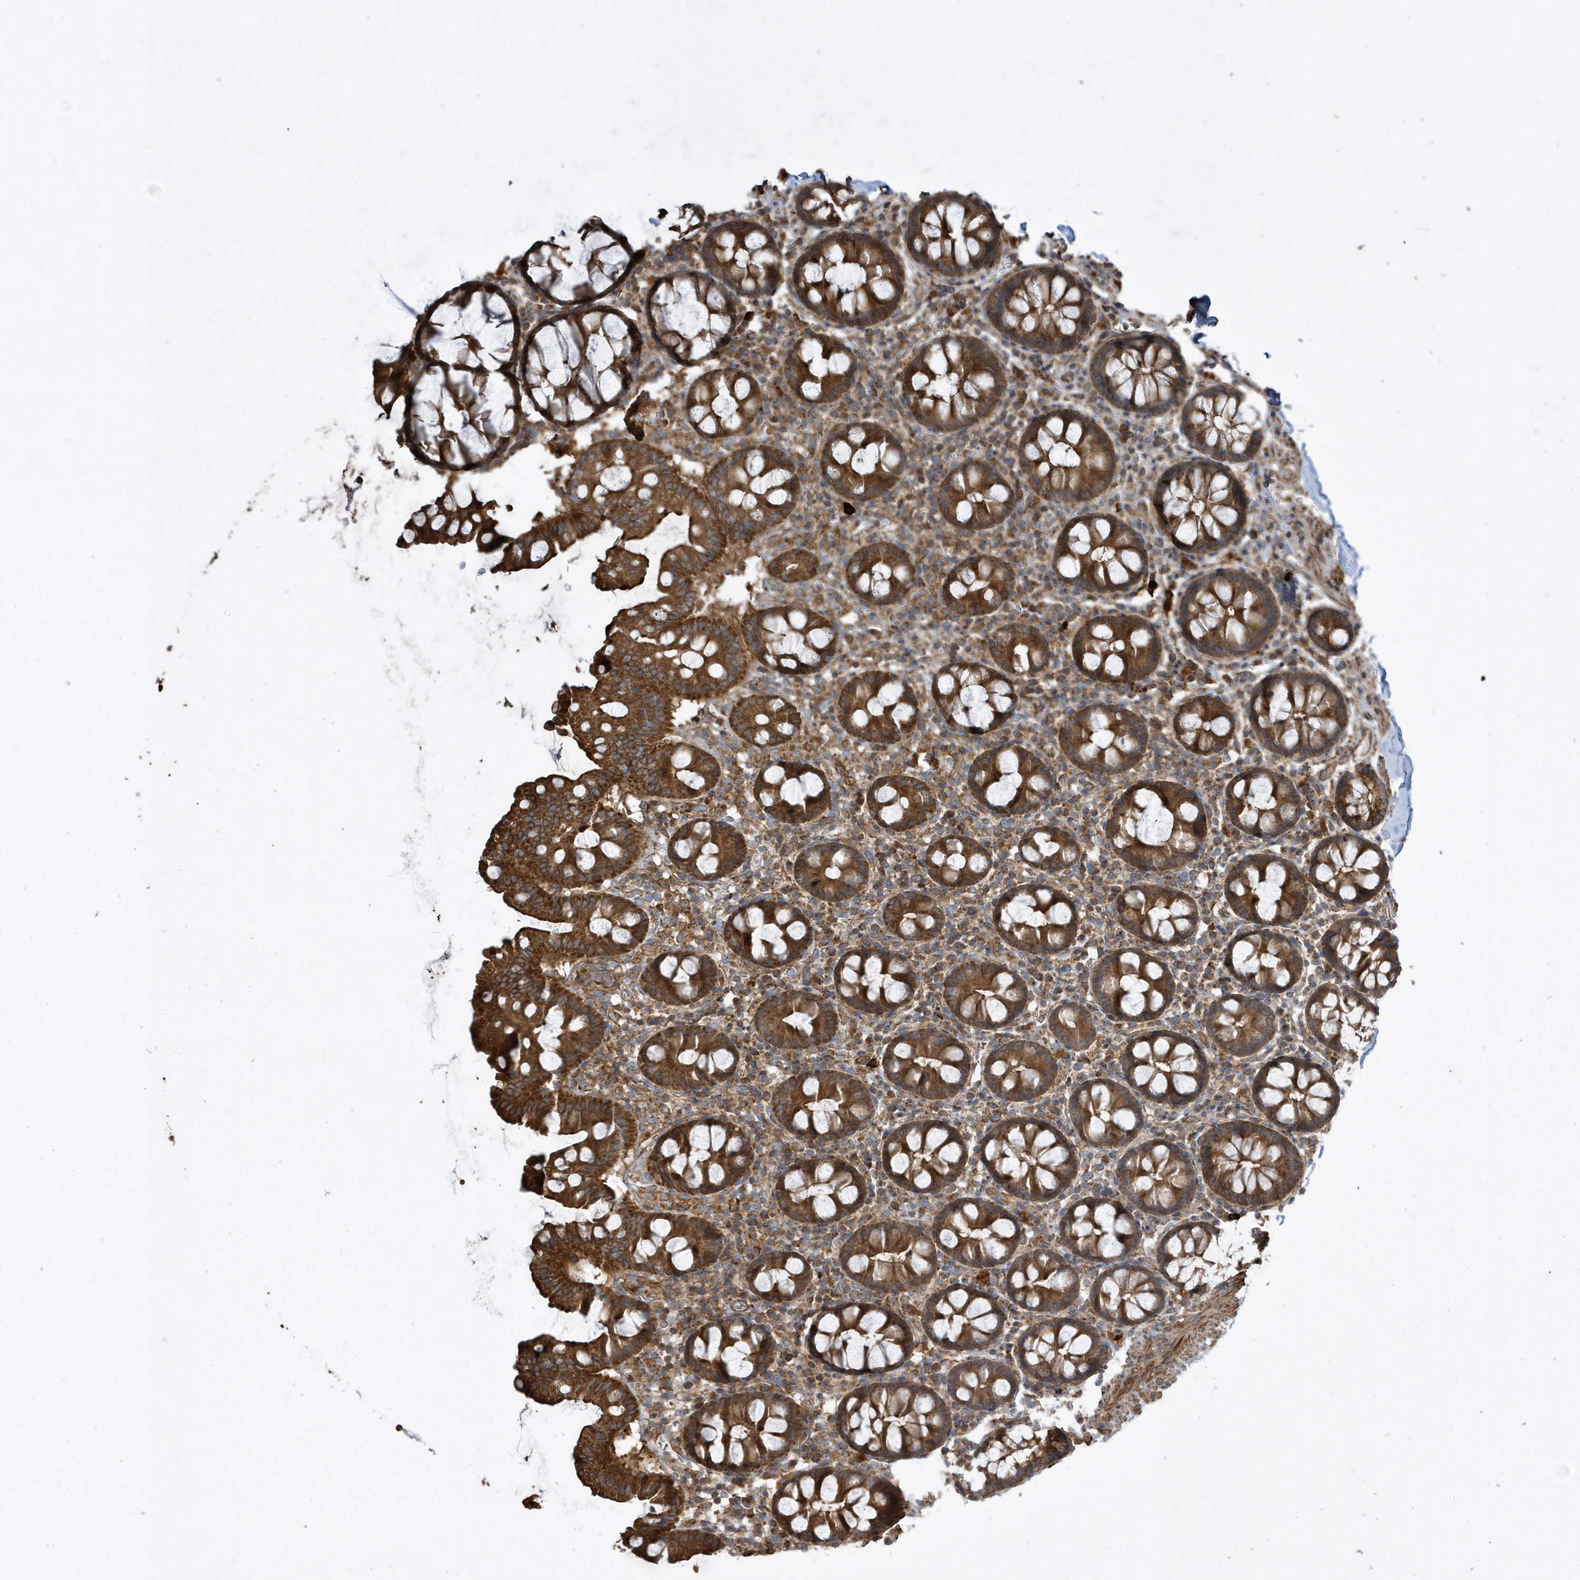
{"staining": {"intensity": "moderate", "quantity": "25%-75%", "location": "cytoplasmic/membranous"}, "tissue": "colon", "cell_type": "Endothelial cells", "image_type": "normal", "snomed": [{"axis": "morphology", "description": "Normal tissue, NOS"}, {"axis": "topography", "description": "Colon"}], "caption": "The micrograph exhibits immunohistochemical staining of unremarkable colon. There is moderate cytoplasmic/membranous expression is identified in approximately 25%-75% of endothelial cells.", "gene": "SENP8", "patient": {"sex": "female", "age": 79}}